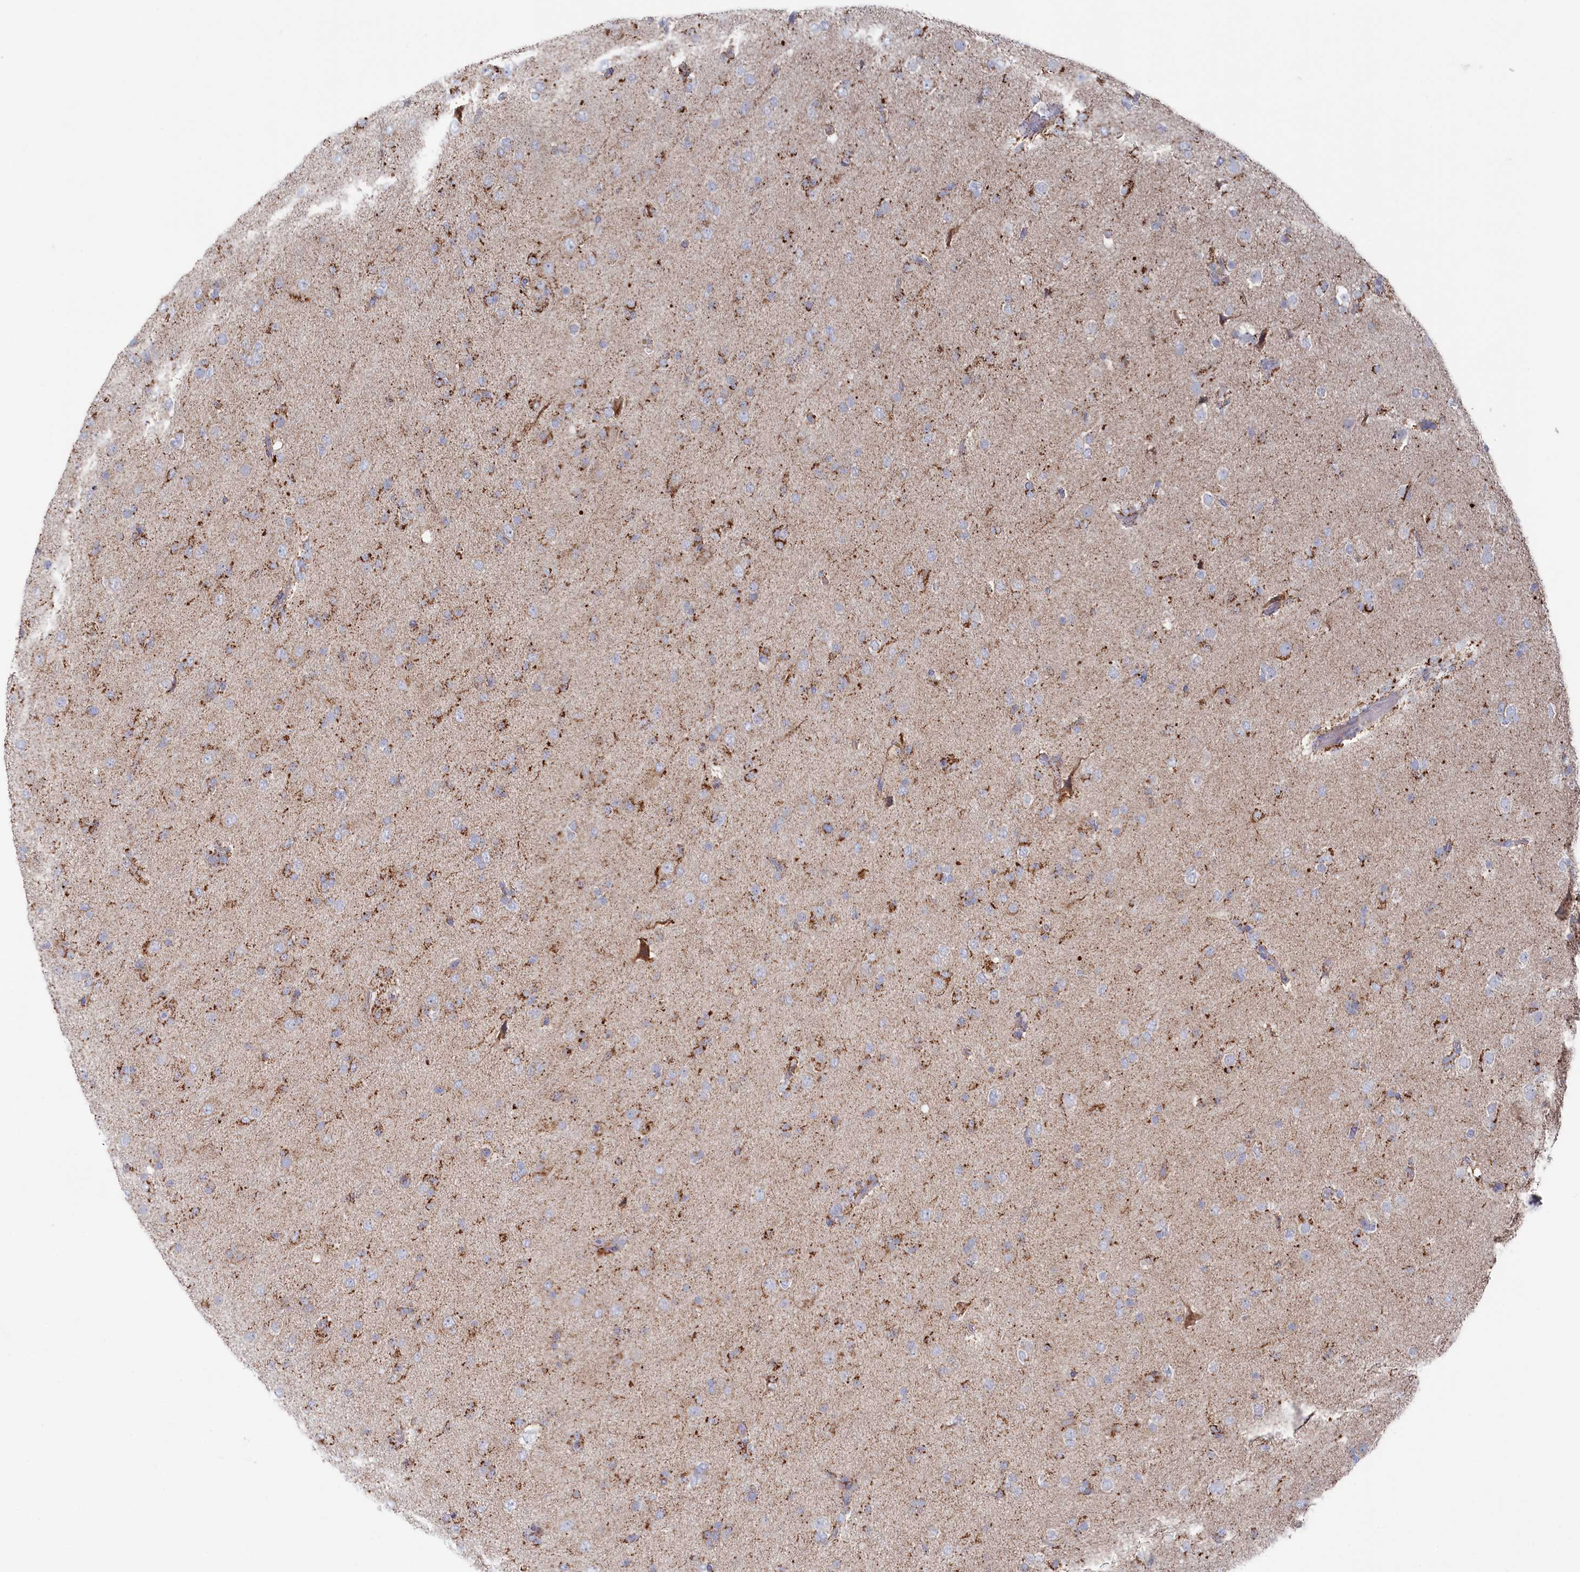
{"staining": {"intensity": "moderate", "quantity": "<25%", "location": "cytoplasmic/membranous"}, "tissue": "glioma", "cell_type": "Tumor cells", "image_type": "cancer", "snomed": [{"axis": "morphology", "description": "Glioma, malignant, Low grade"}, {"axis": "topography", "description": "Brain"}], "caption": "Glioma was stained to show a protein in brown. There is low levels of moderate cytoplasmic/membranous positivity in about <25% of tumor cells. The staining is performed using DAB (3,3'-diaminobenzidine) brown chromogen to label protein expression. The nuclei are counter-stained blue using hematoxylin.", "gene": "GLS2", "patient": {"sex": "male", "age": 65}}